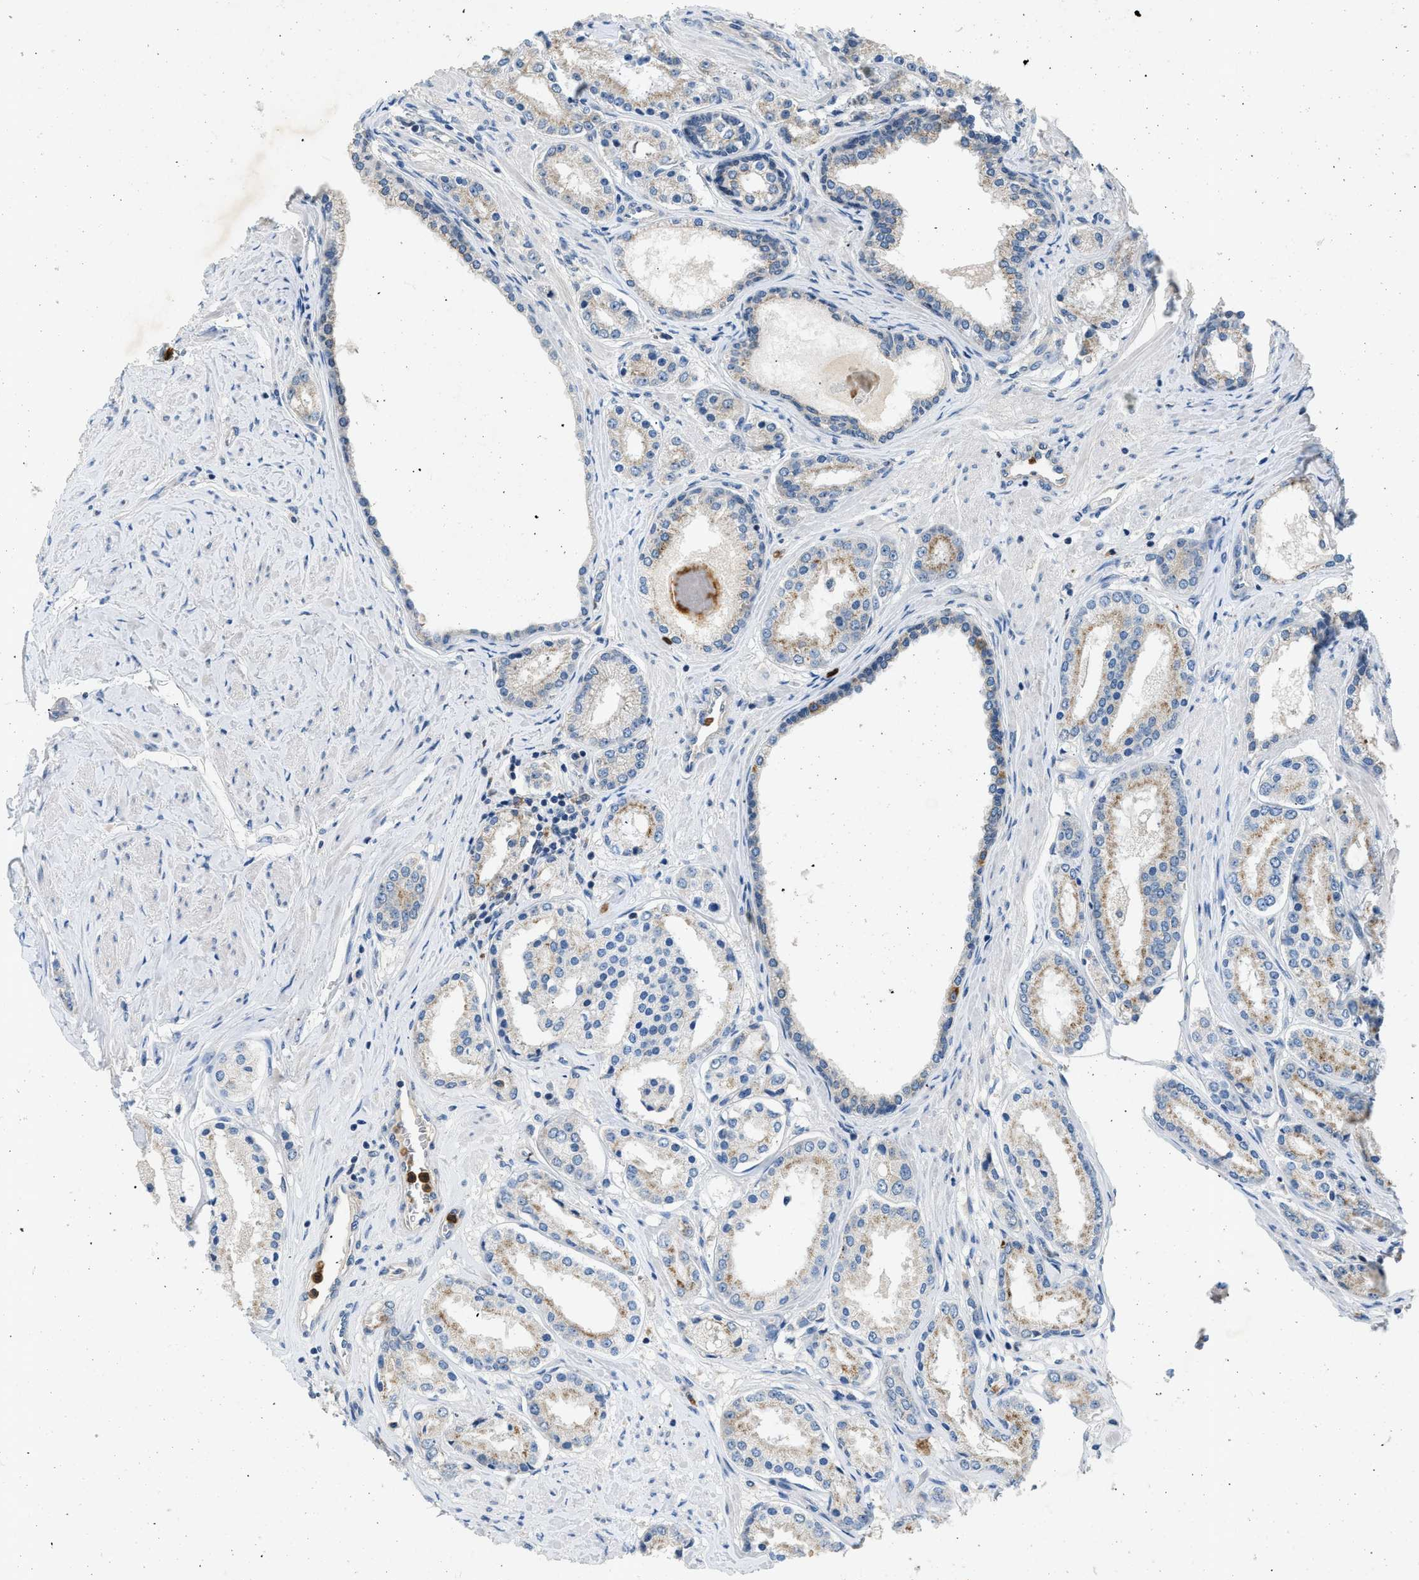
{"staining": {"intensity": "weak", "quantity": "<25%", "location": "cytoplasmic/membranous"}, "tissue": "prostate cancer", "cell_type": "Tumor cells", "image_type": "cancer", "snomed": [{"axis": "morphology", "description": "Adenocarcinoma, Low grade"}, {"axis": "topography", "description": "Prostate"}], "caption": "Histopathology image shows no significant protein positivity in tumor cells of prostate low-grade adenocarcinoma. (DAB (3,3'-diaminobenzidine) immunohistochemistry (IHC), high magnification).", "gene": "TOMM34", "patient": {"sex": "male", "age": 63}}